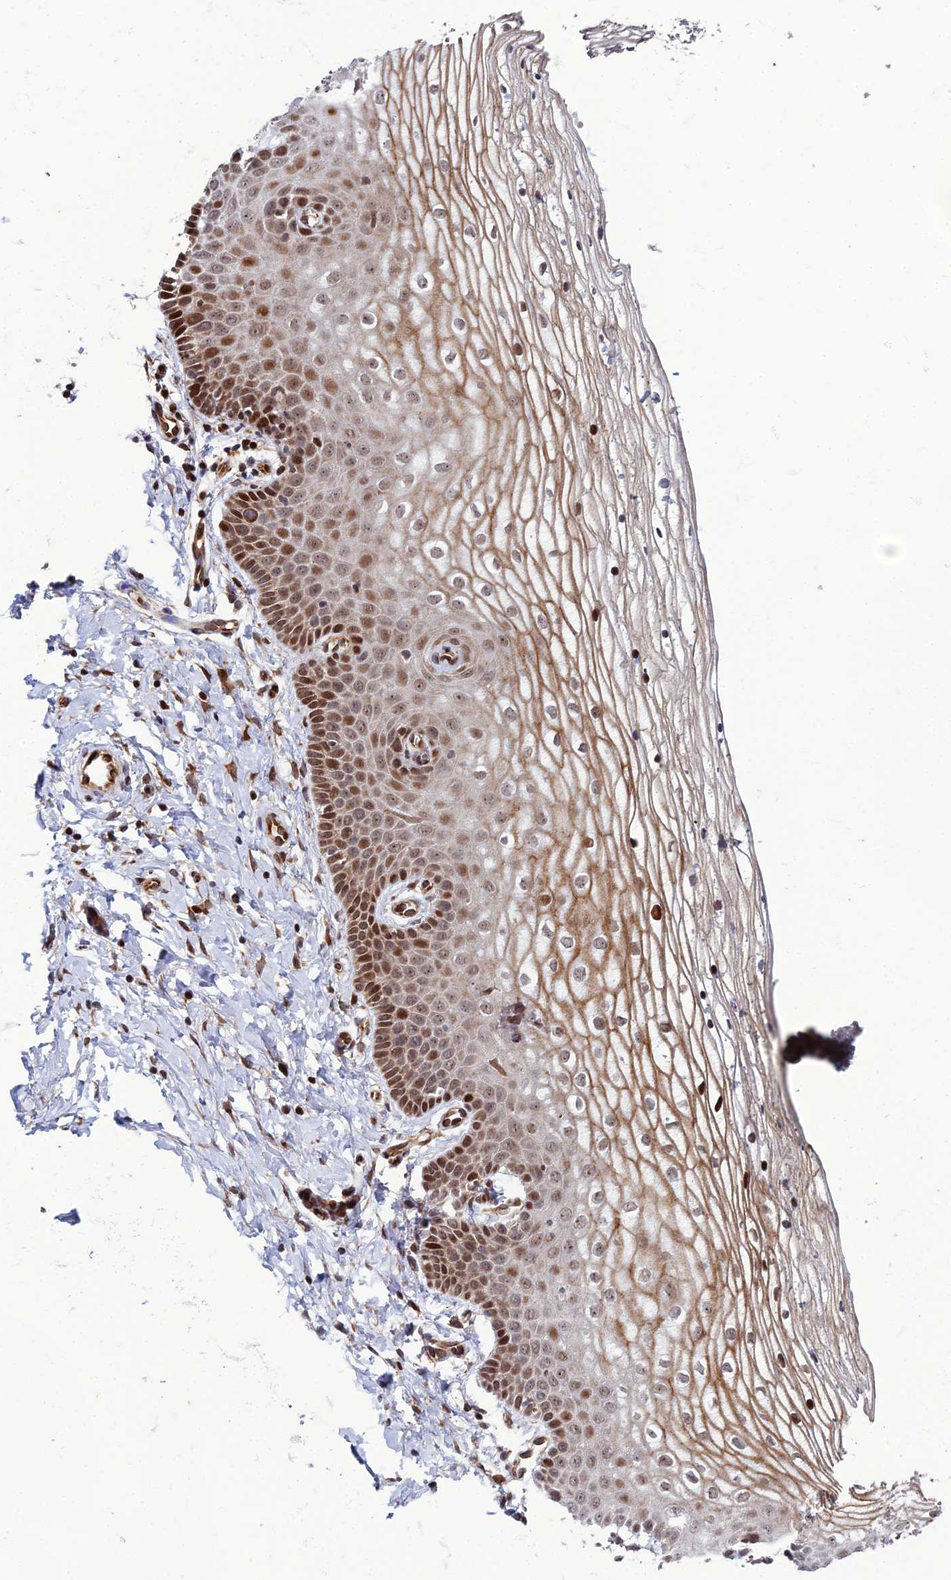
{"staining": {"intensity": "strong", "quantity": "25%-75%", "location": "cytoplasmic/membranous,nuclear"}, "tissue": "vagina", "cell_type": "Squamous epithelial cells", "image_type": "normal", "snomed": [{"axis": "morphology", "description": "Normal tissue, NOS"}, {"axis": "topography", "description": "Vagina"}], "caption": "Vagina stained for a protein (brown) reveals strong cytoplasmic/membranous,nuclear positive positivity in about 25%-75% of squamous epithelial cells.", "gene": "ZNF668", "patient": {"sex": "female", "age": 68}}